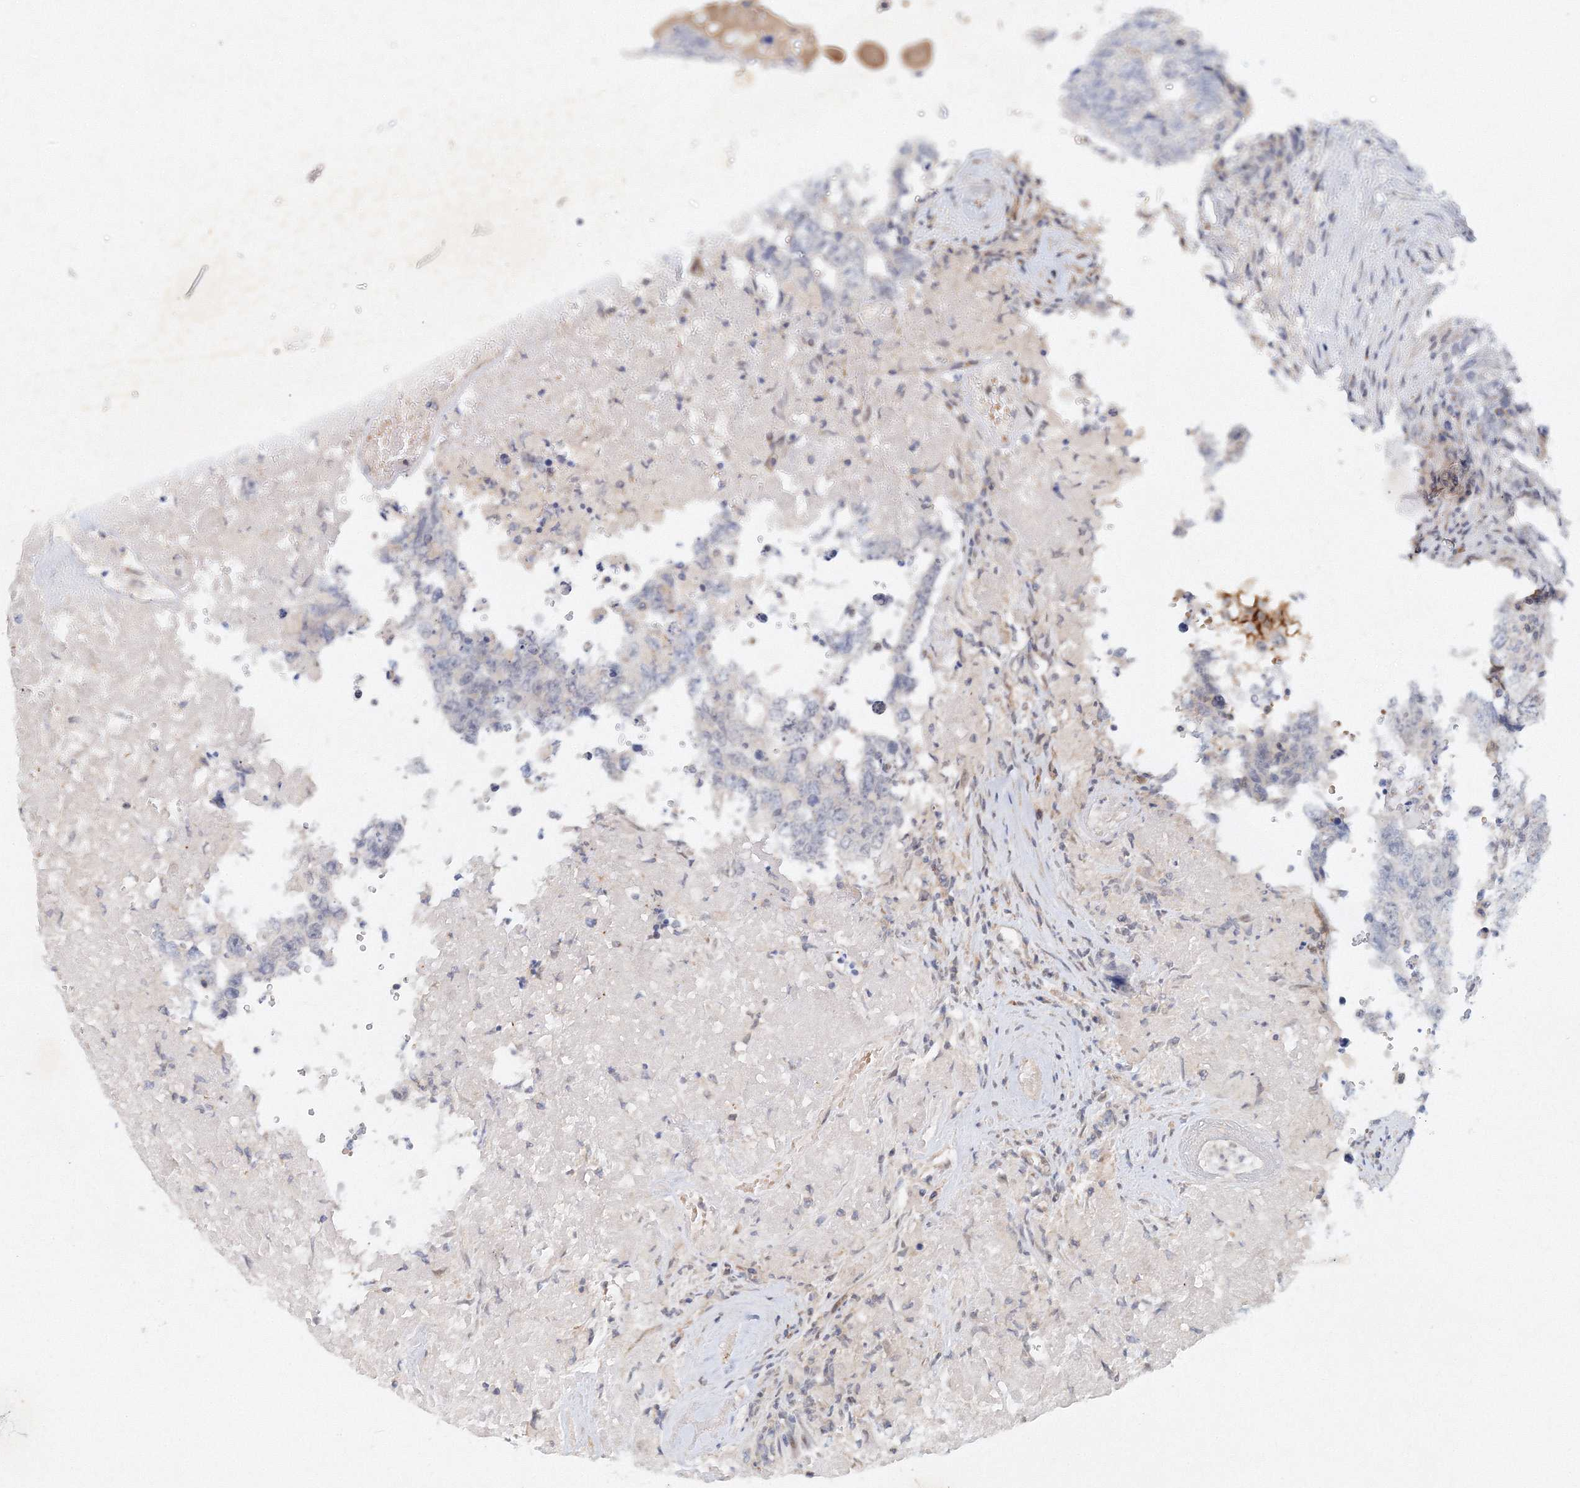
{"staining": {"intensity": "negative", "quantity": "none", "location": "none"}, "tissue": "testis cancer", "cell_type": "Tumor cells", "image_type": "cancer", "snomed": [{"axis": "morphology", "description": "Seminoma, NOS"}, {"axis": "morphology", "description": "Carcinoma, Embryonal, NOS"}, {"axis": "topography", "description": "Testis"}], "caption": "This is an IHC image of embryonal carcinoma (testis). There is no staining in tumor cells.", "gene": "SH3BP5", "patient": {"sex": "male", "age": 43}}